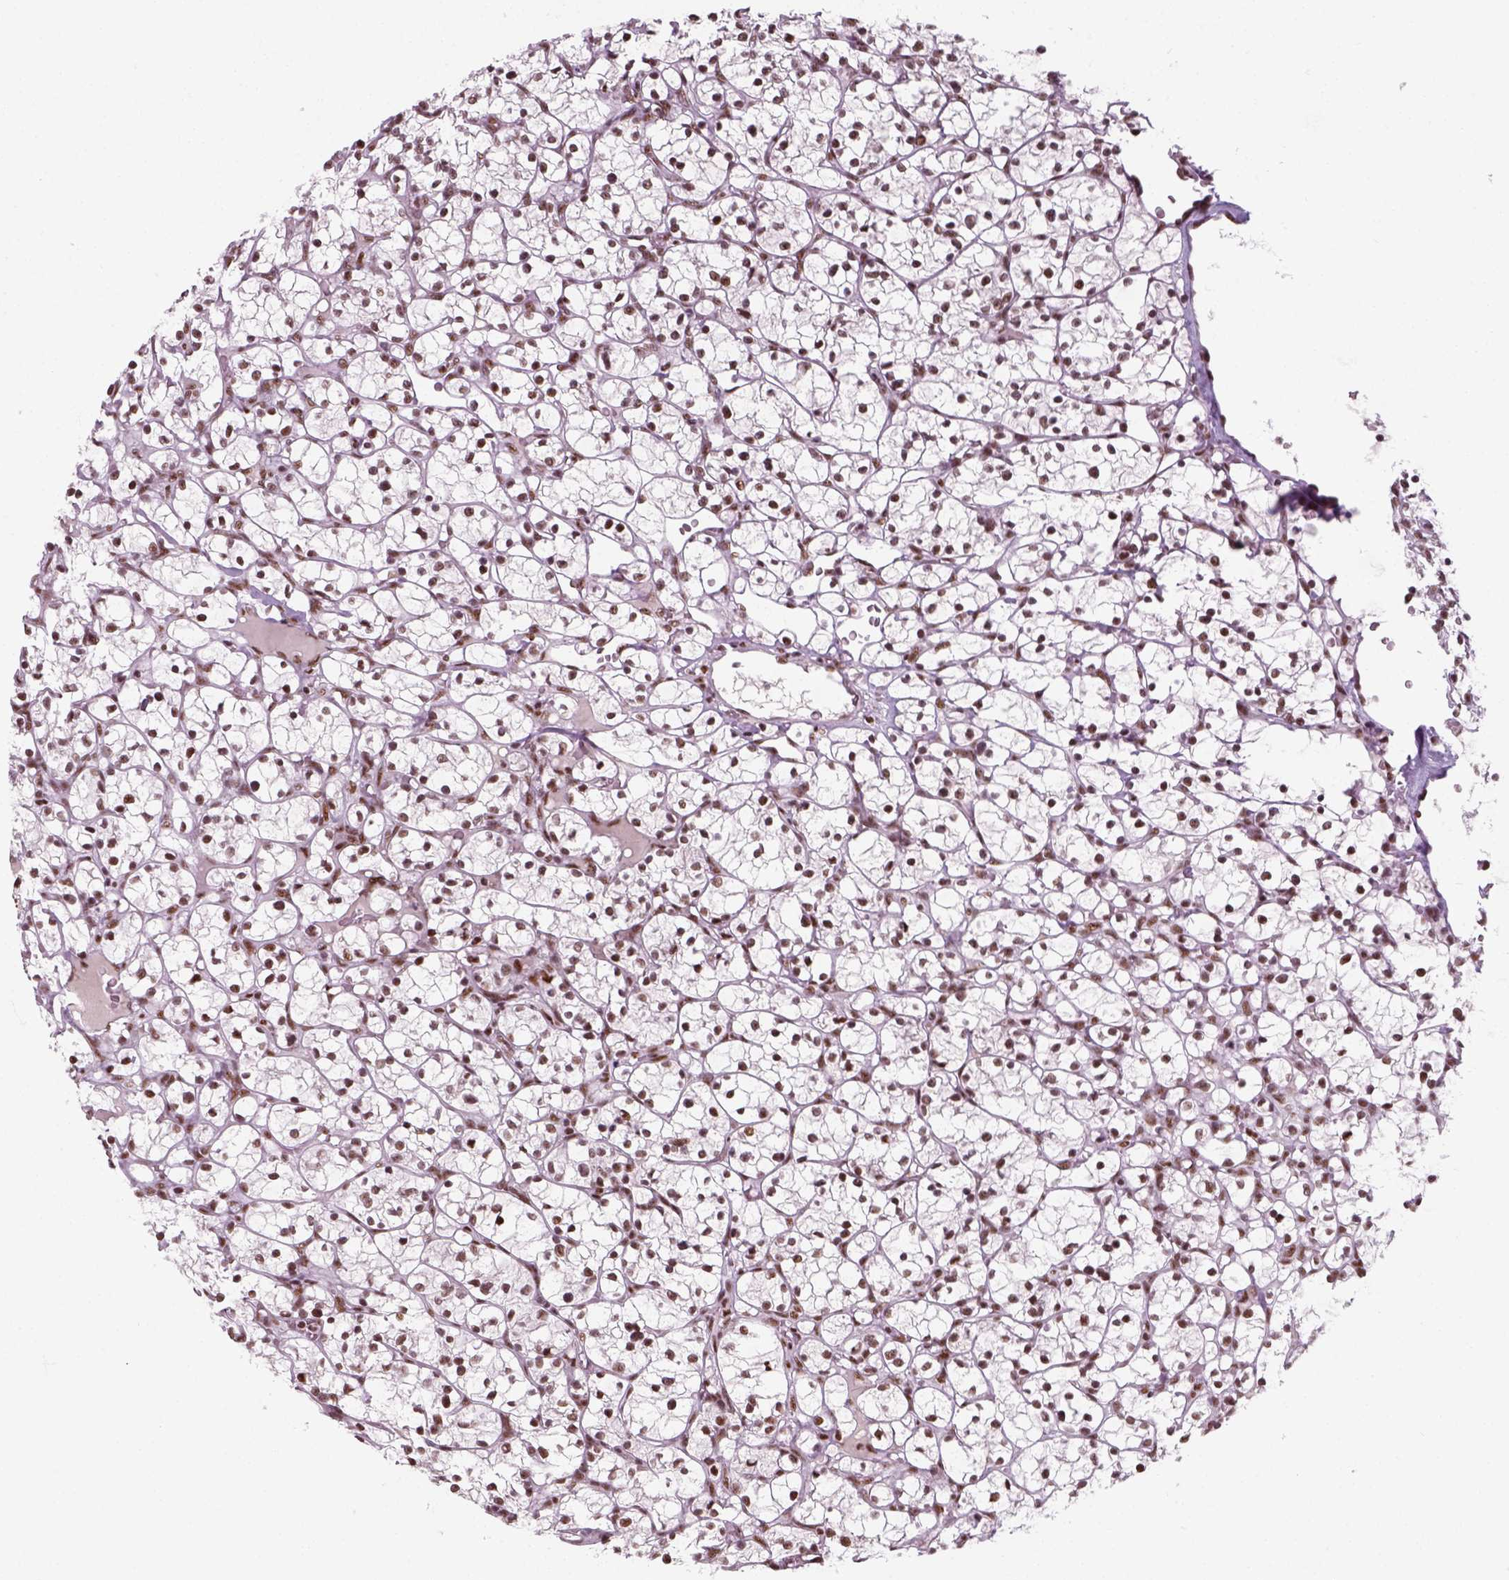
{"staining": {"intensity": "moderate", "quantity": ">75%", "location": "nuclear"}, "tissue": "renal cancer", "cell_type": "Tumor cells", "image_type": "cancer", "snomed": [{"axis": "morphology", "description": "Adenocarcinoma, NOS"}, {"axis": "topography", "description": "Kidney"}], "caption": "Immunohistochemistry (IHC) staining of adenocarcinoma (renal), which exhibits medium levels of moderate nuclear positivity in approximately >75% of tumor cells indicating moderate nuclear protein positivity. The staining was performed using DAB (brown) for protein detection and nuclei were counterstained in hematoxylin (blue).", "gene": "GTF2F1", "patient": {"sex": "female", "age": 64}}